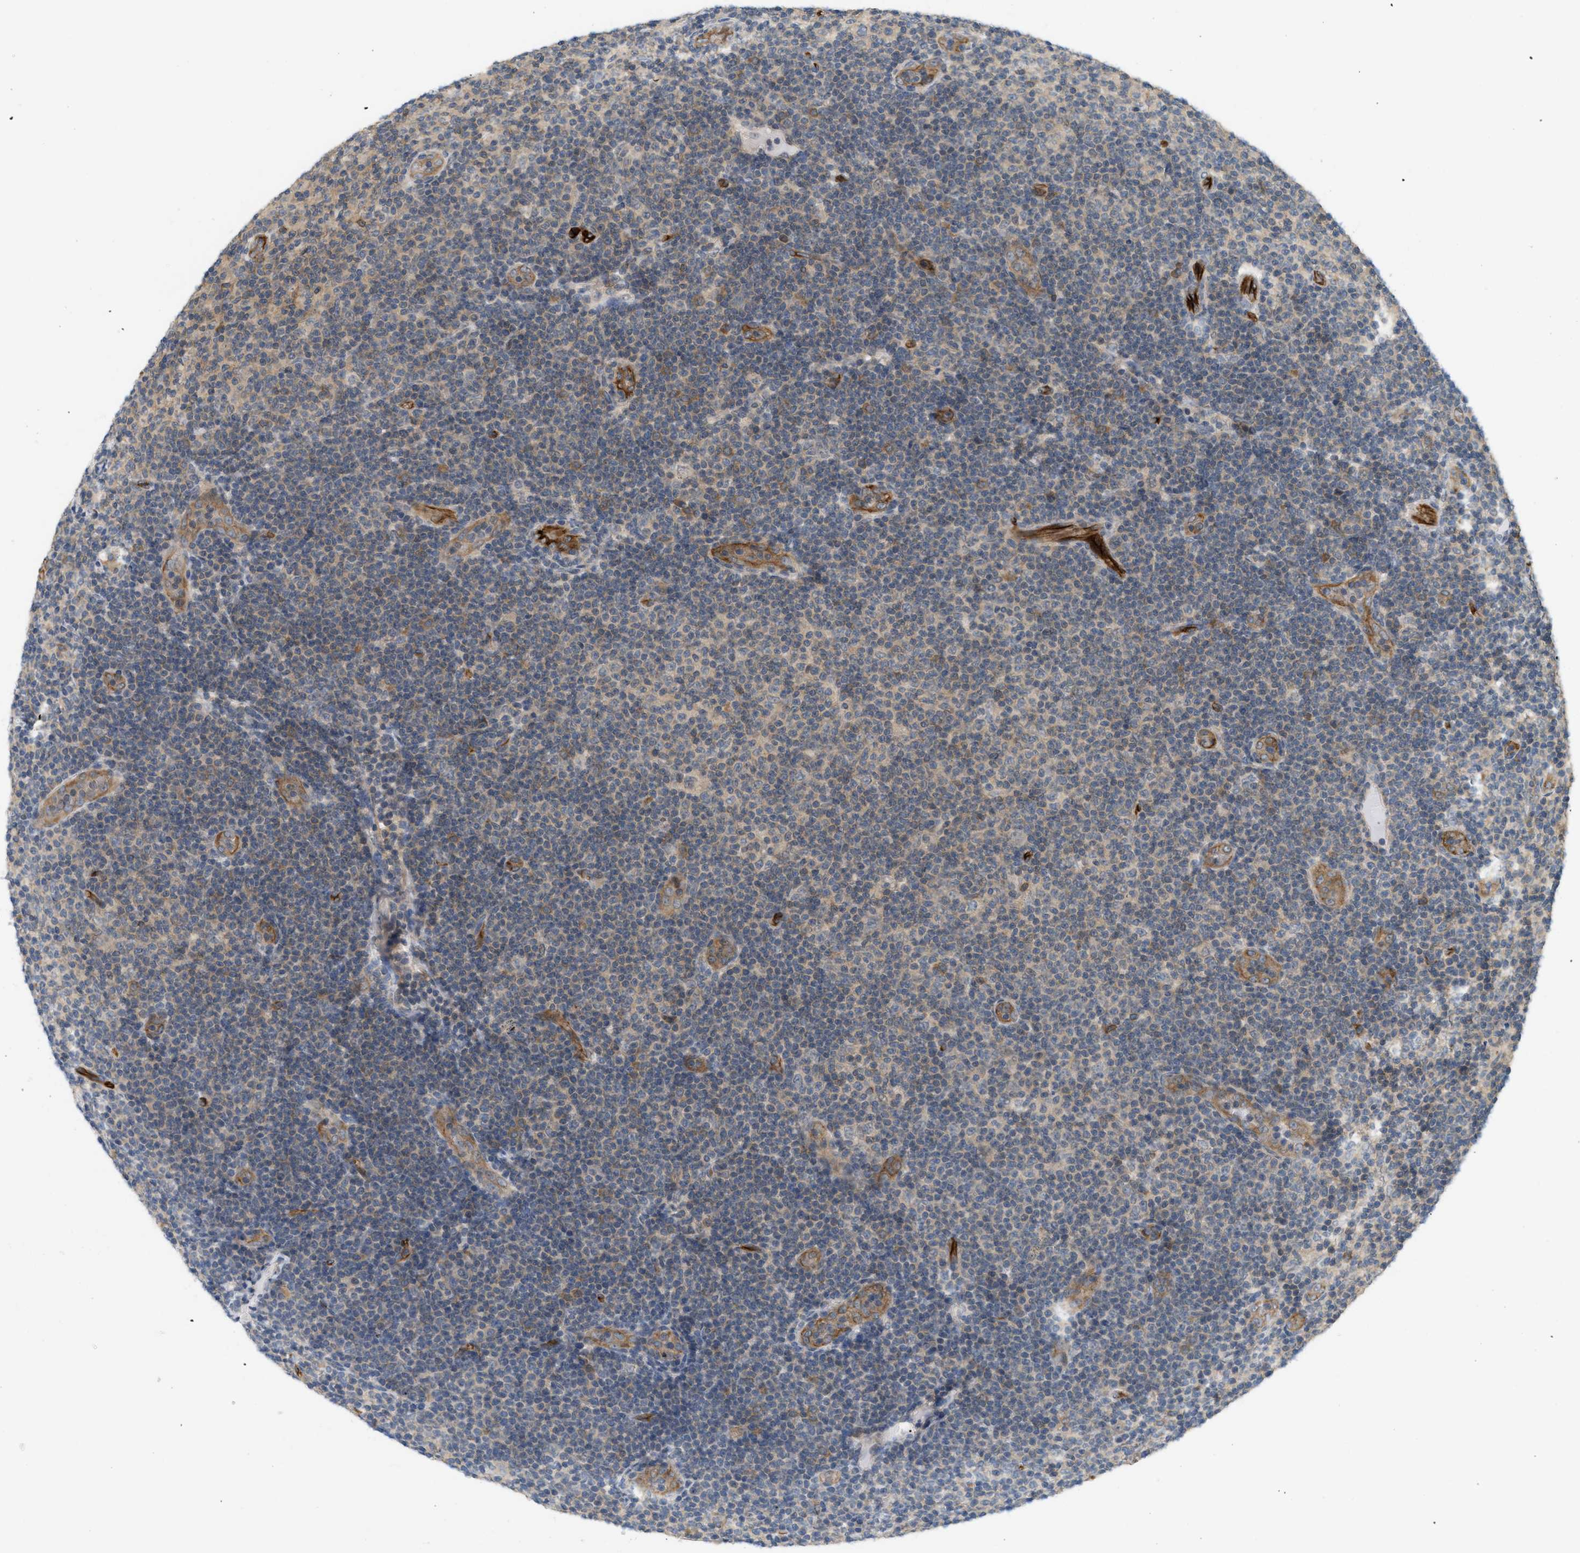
{"staining": {"intensity": "weak", "quantity": ">75%", "location": "cytoplasmic/membranous"}, "tissue": "lymphoma", "cell_type": "Tumor cells", "image_type": "cancer", "snomed": [{"axis": "morphology", "description": "Malignant lymphoma, non-Hodgkin's type, Low grade"}, {"axis": "topography", "description": "Lymph node"}], "caption": "An IHC micrograph of tumor tissue is shown. Protein staining in brown shows weak cytoplasmic/membranous positivity in low-grade malignant lymphoma, non-Hodgkin's type within tumor cells.", "gene": "PALMD", "patient": {"sex": "male", "age": 83}}